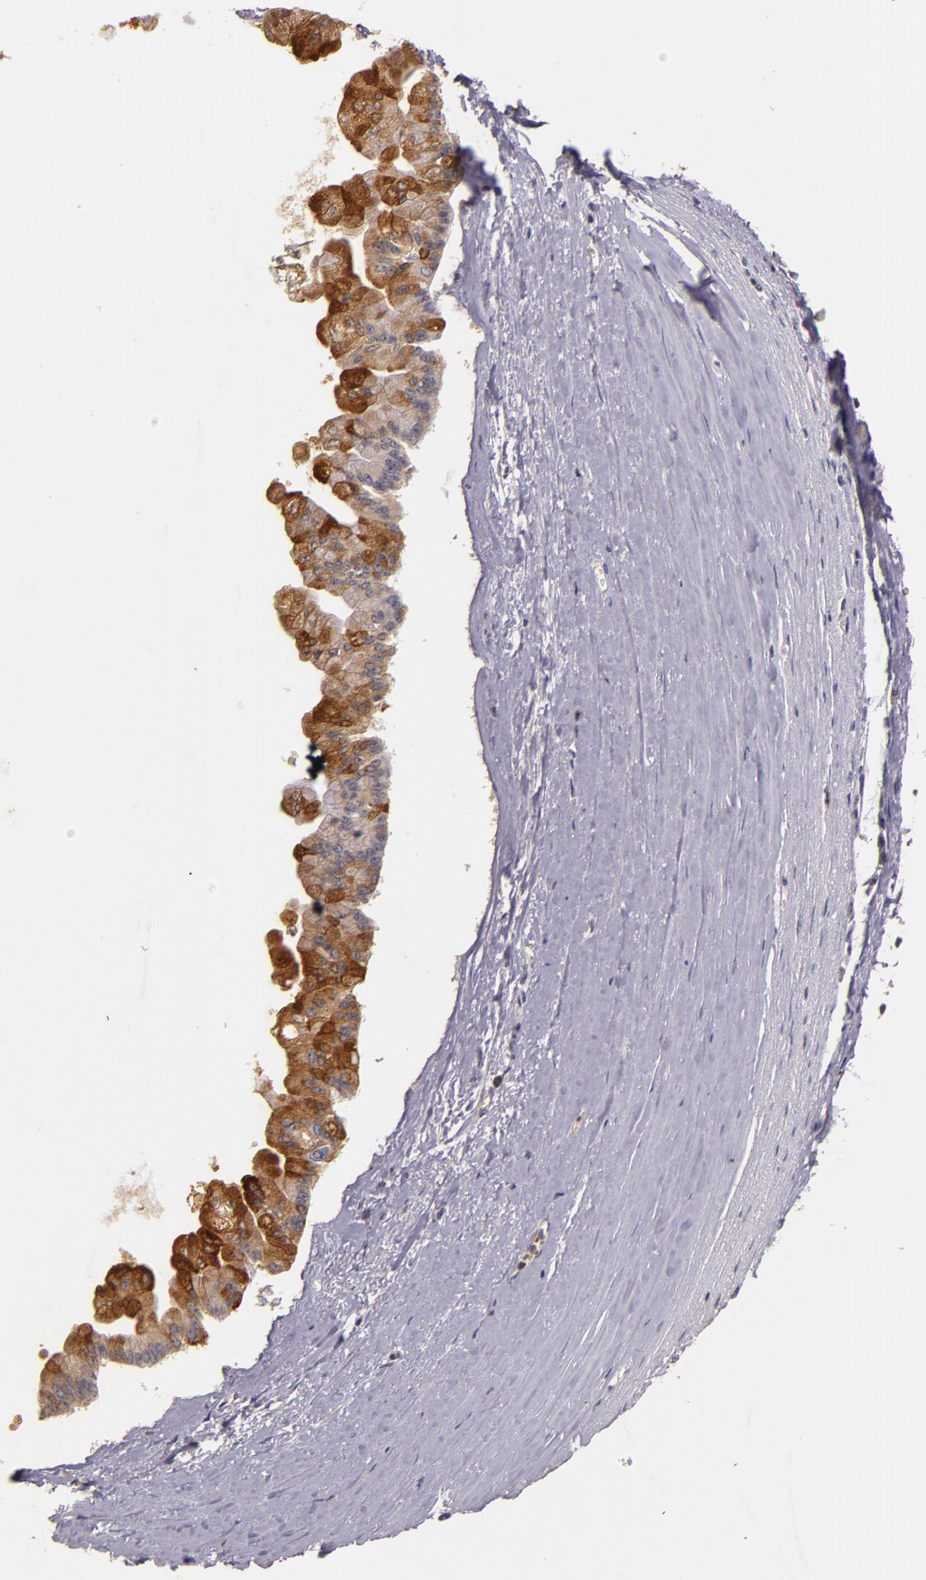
{"staining": {"intensity": "moderate", "quantity": ">75%", "location": "cytoplasmic/membranous"}, "tissue": "liver cancer", "cell_type": "Tumor cells", "image_type": "cancer", "snomed": [{"axis": "morphology", "description": "Cholangiocarcinoma"}, {"axis": "topography", "description": "Liver"}], "caption": "Immunohistochemical staining of human liver cancer (cholangiocarcinoma) demonstrates medium levels of moderate cytoplasmic/membranous expression in about >75% of tumor cells.", "gene": "TFF1", "patient": {"sex": "female", "age": 79}}